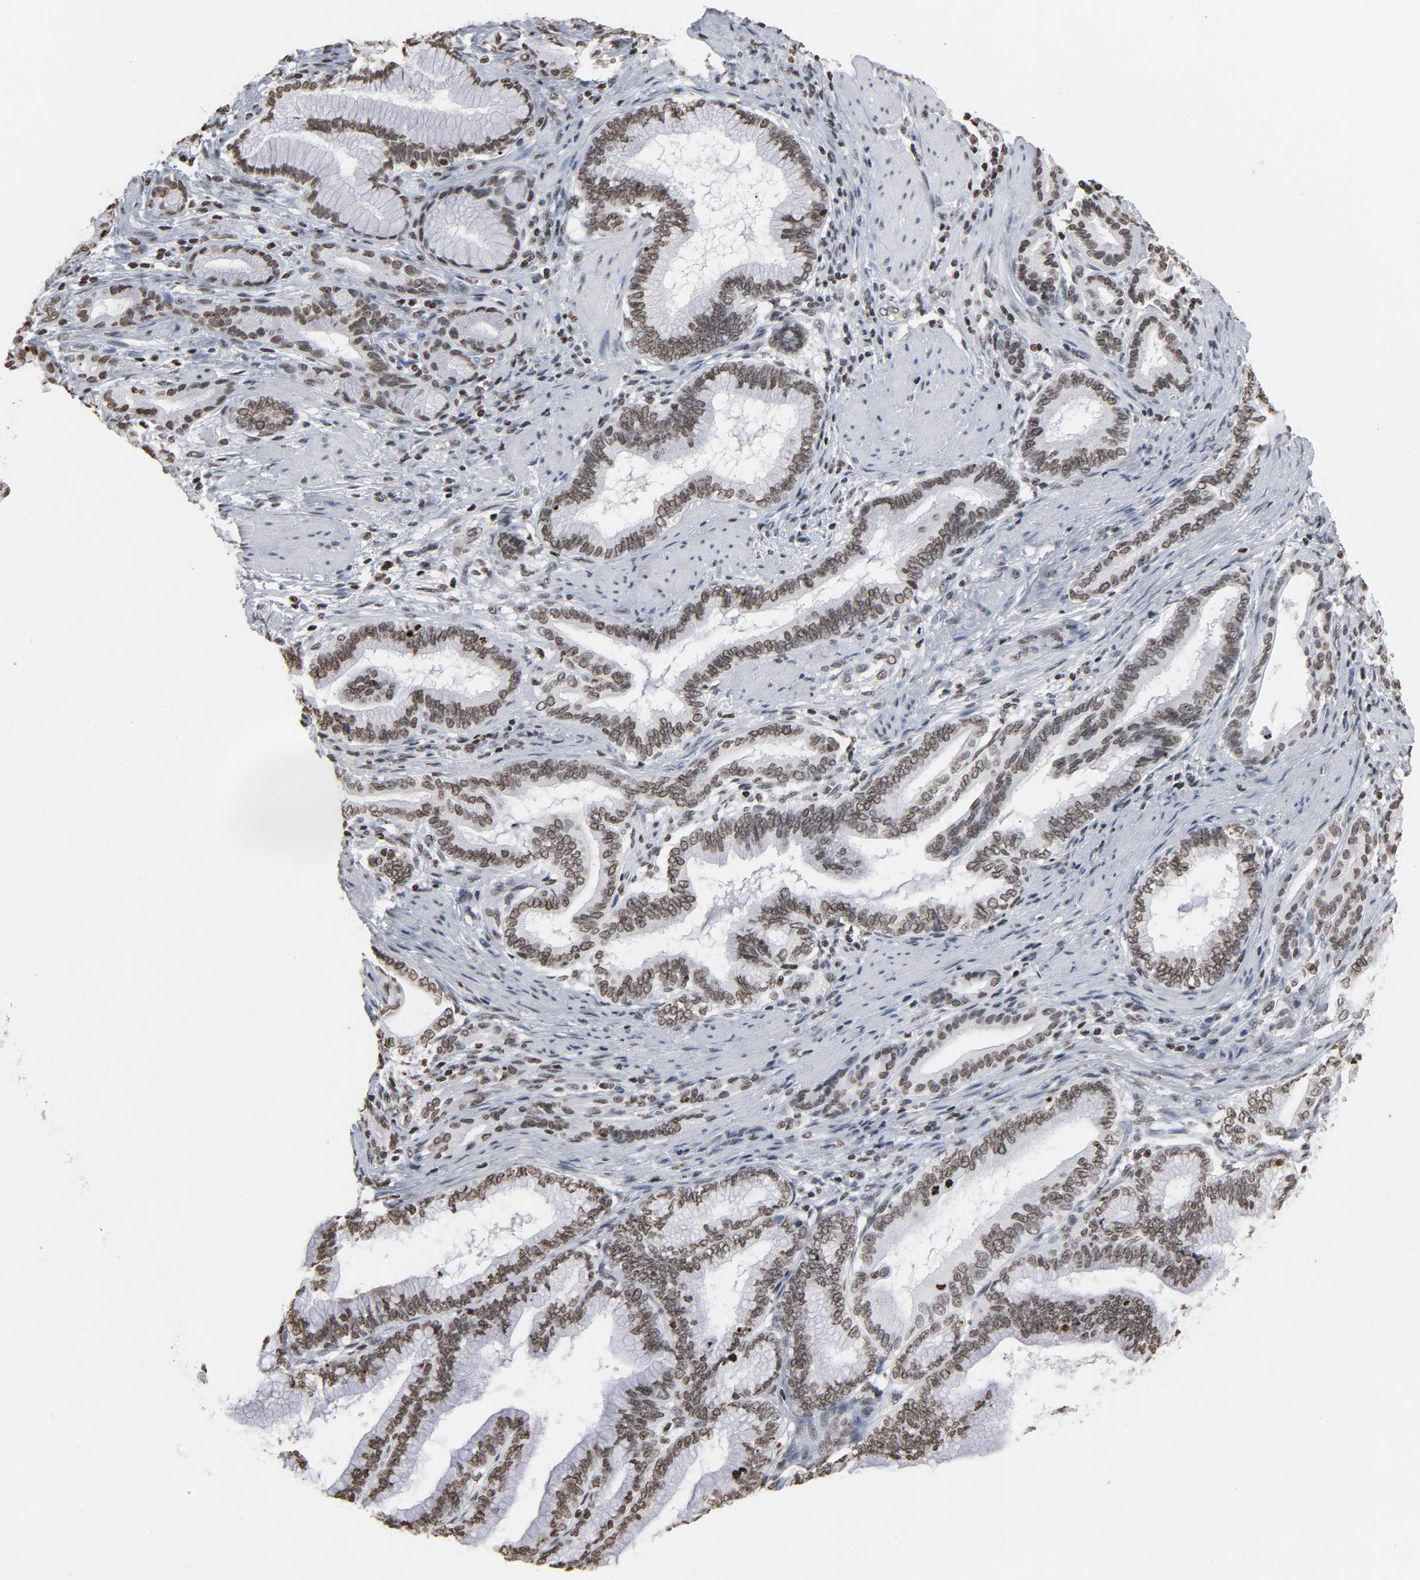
{"staining": {"intensity": "weak", "quantity": ">75%", "location": "nuclear"}, "tissue": "pancreatic cancer", "cell_type": "Tumor cells", "image_type": "cancer", "snomed": [{"axis": "morphology", "description": "Adenocarcinoma, NOS"}, {"axis": "topography", "description": "Pancreas"}], "caption": "Immunohistochemical staining of human pancreatic cancer (adenocarcinoma) demonstrates low levels of weak nuclear staining in approximately >75% of tumor cells.", "gene": "H2AC12", "patient": {"sex": "female", "age": 64}}